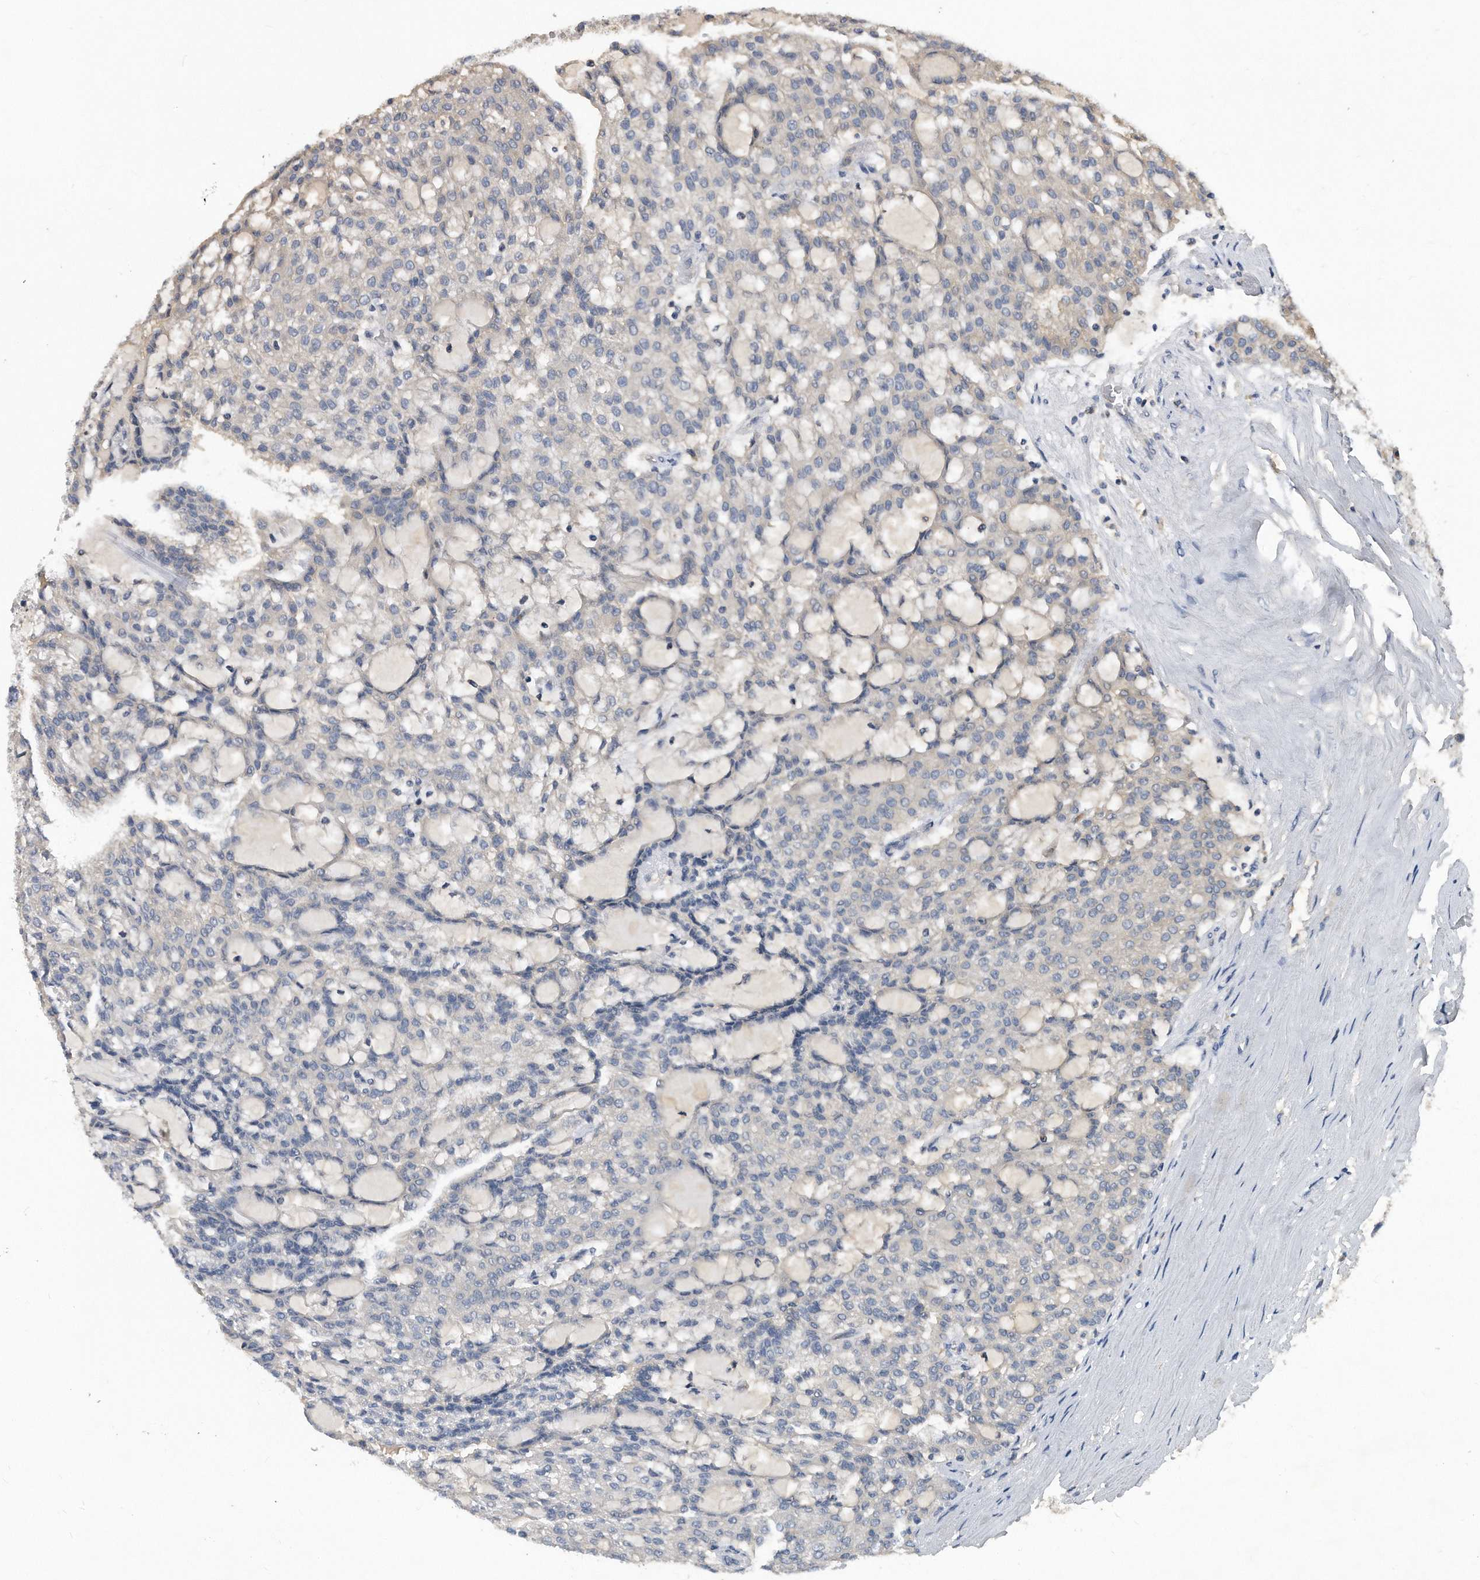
{"staining": {"intensity": "negative", "quantity": "none", "location": "none"}, "tissue": "renal cancer", "cell_type": "Tumor cells", "image_type": "cancer", "snomed": [{"axis": "morphology", "description": "Adenocarcinoma, NOS"}, {"axis": "topography", "description": "Kidney"}], "caption": "DAB (3,3'-diaminobenzidine) immunohistochemical staining of human renal cancer reveals no significant expression in tumor cells.", "gene": "HOMER3", "patient": {"sex": "male", "age": 63}}